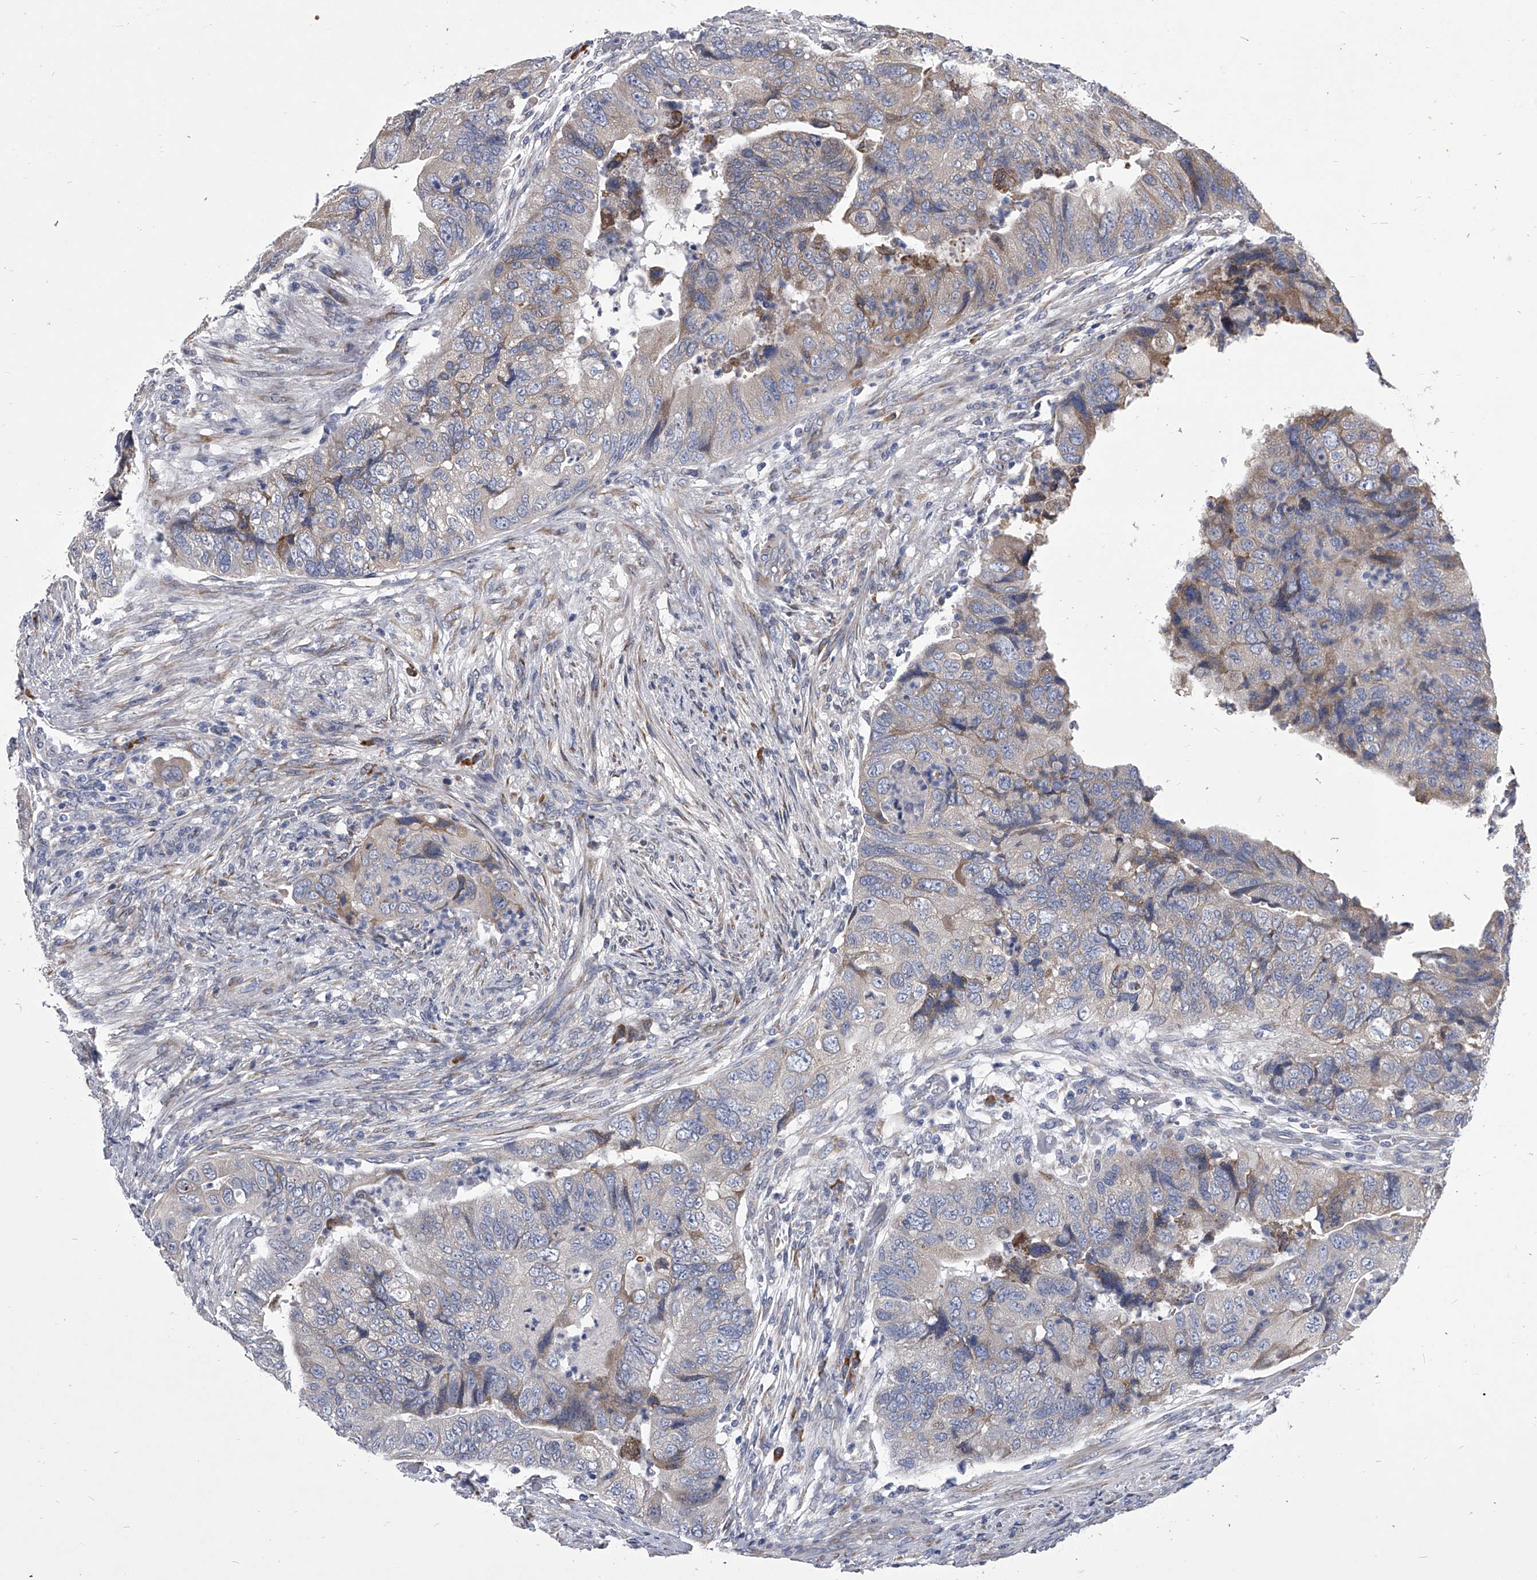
{"staining": {"intensity": "negative", "quantity": "none", "location": "none"}, "tissue": "colorectal cancer", "cell_type": "Tumor cells", "image_type": "cancer", "snomed": [{"axis": "morphology", "description": "Adenocarcinoma, NOS"}, {"axis": "topography", "description": "Rectum"}], "caption": "An image of colorectal cancer (adenocarcinoma) stained for a protein exhibits no brown staining in tumor cells. (DAB immunohistochemistry (IHC) with hematoxylin counter stain).", "gene": "CCR4", "patient": {"sex": "male", "age": 63}}